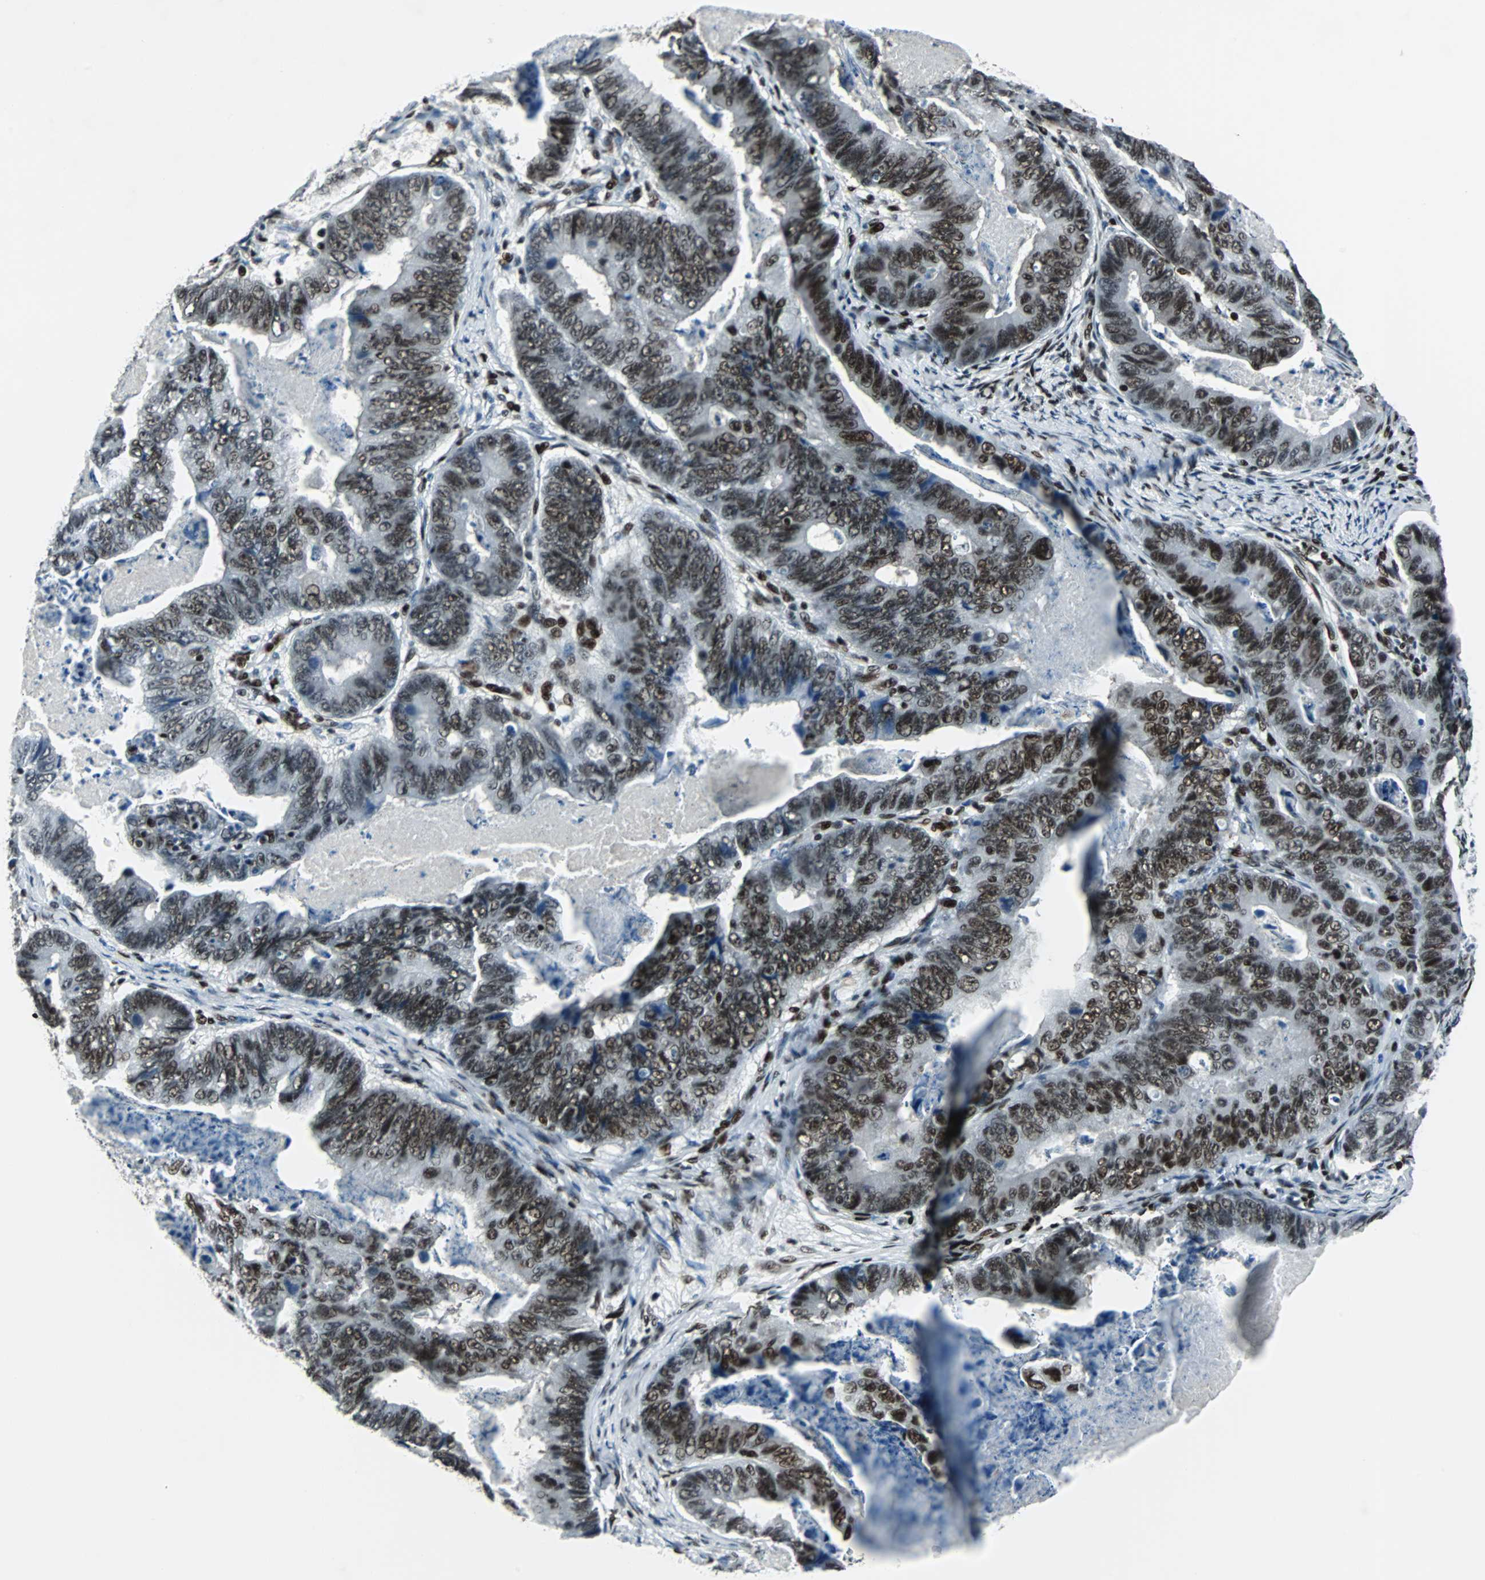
{"staining": {"intensity": "moderate", "quantity": ">75%", "location": "nuclear"}, "tissue": "stomach cancer", "cell_type": "Tumor cells", "image_type": "cancer", "snomed": [{"axis": "morphology", "description": "Adenocarcinoma, NOS"}, {"axis": "topography", "description": "Stomach, lower"}], "caption": "Stomach adenocarcinoma was stained to show a protein in brown. There is medium levels of moderate nuclear expression in about >75% of tumor cells.", "gene": "MEF2D", "patient": {"sex": "male", "age": 77}}